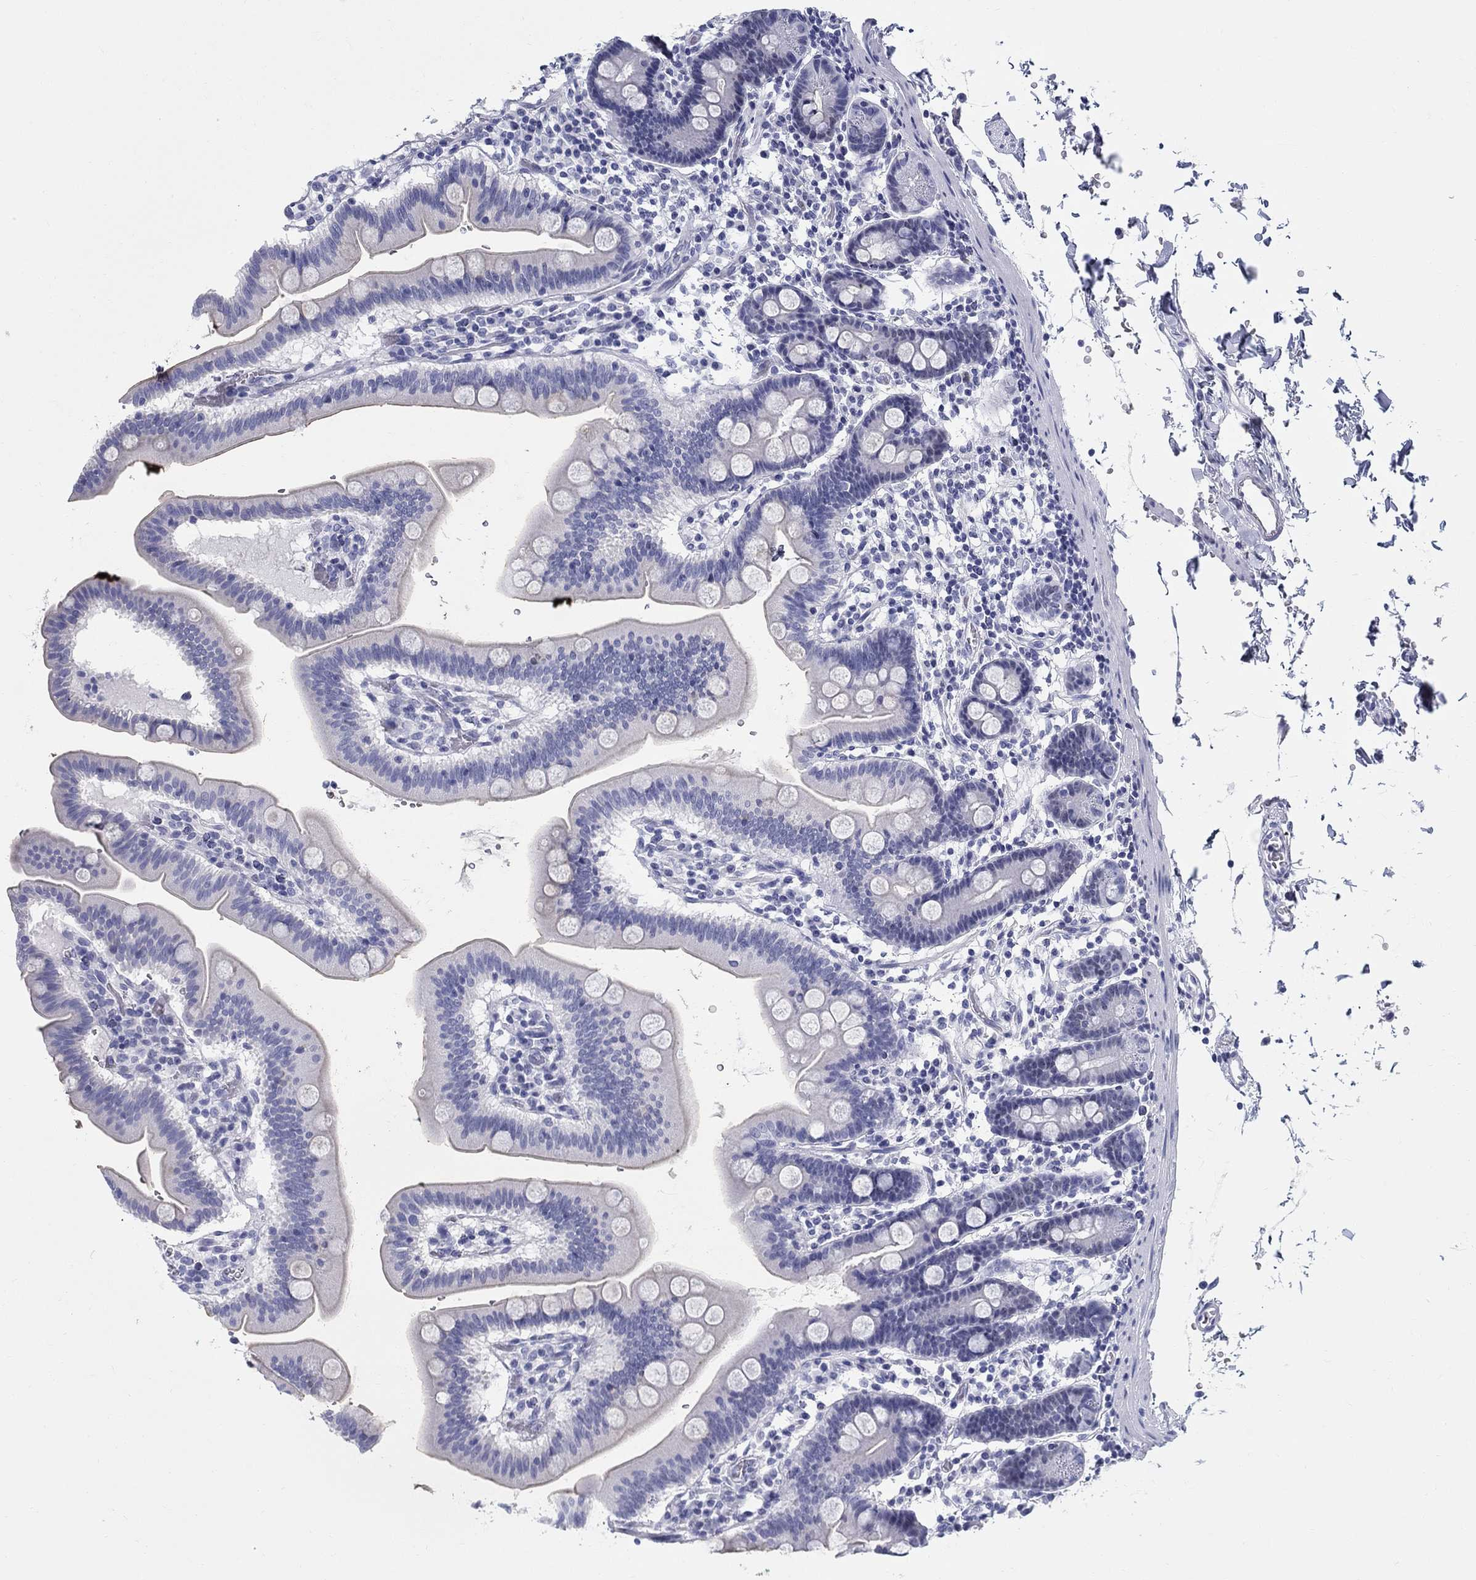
{"staining": {"intensity": "negative", "quantity": "none", "location": "none"}, "tissue": "duodenum", "cell_type": "Glandular cells", "image_type": "normal", "snomed": [{"axis": "morphology", "description": "Normal tissue, NOS"}, {"axis": "topography", "description": "Duodenum"}], "caption": "This micrograph is of benign duodenum stained with immunohistochemistry (IHC) to label a protein in brown with the nuclei are counter-stained blue. There is no staining in glandular cells.", "gene": "LAMP5", "patient": {"sex": "male", "age": 59}}